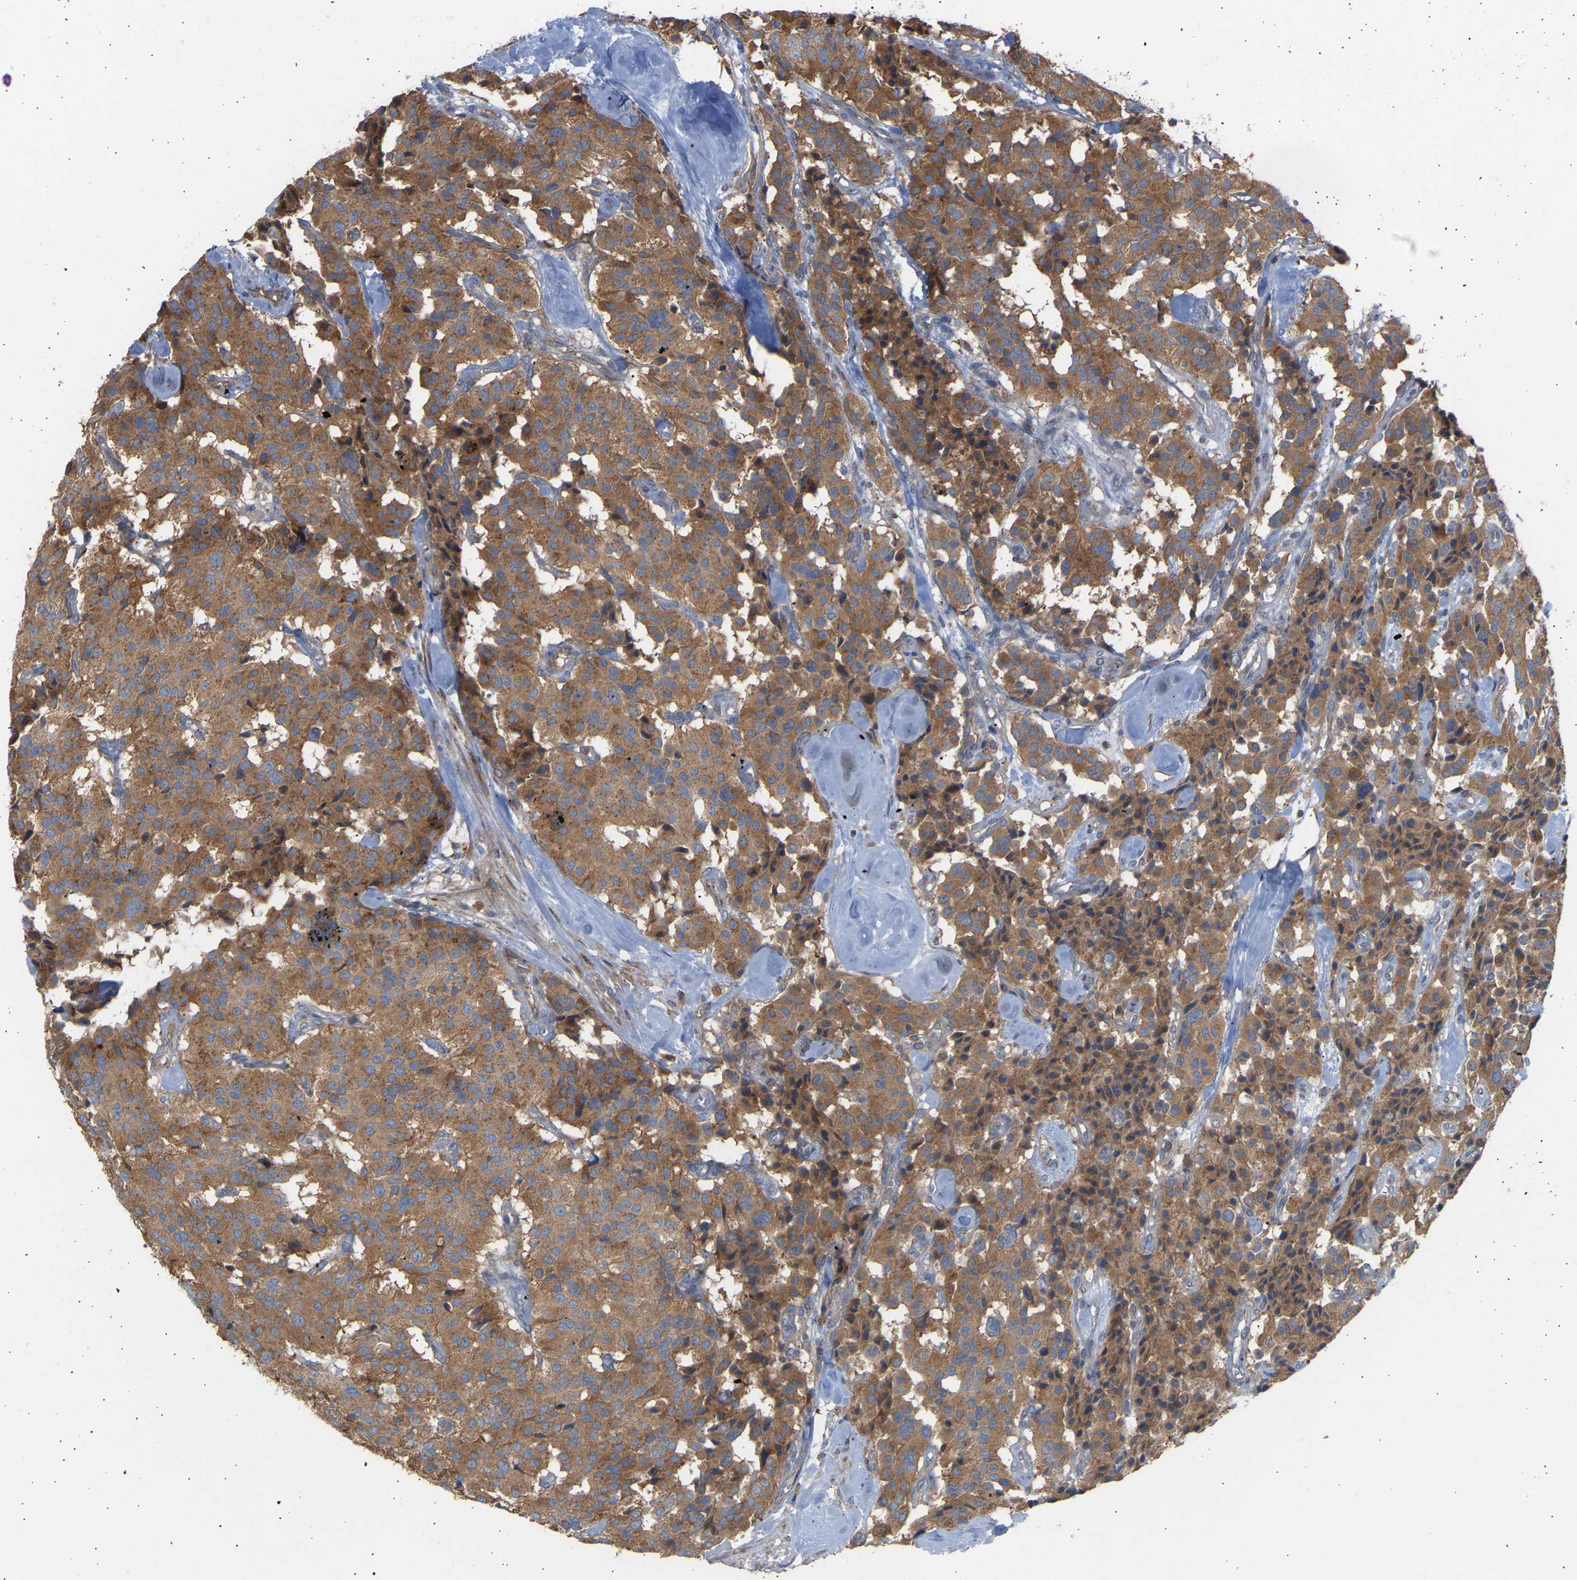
{"staining": {"intensity": "moderate", "quantity": ">75%", "location": "cytoplasmic/membranous"}, "tissue": "carcinoid", "cell_type": "Tumor cells", "image_type": "cancer", "snomed": [{"axis": "morphology", "description": "Carcinoid, malignant, NOS"}, {"axis": "topography", "description": "Lung"}], "caption": "DAB (3,3'-diaminobenzidine) immunohistochemical staining of human carcinoid displays moderate cytoplasmic/membranous protein expression in about >75% of tumor cells.", "gene": "GCN1", "patient": {"sex": "male", "age": 30}}